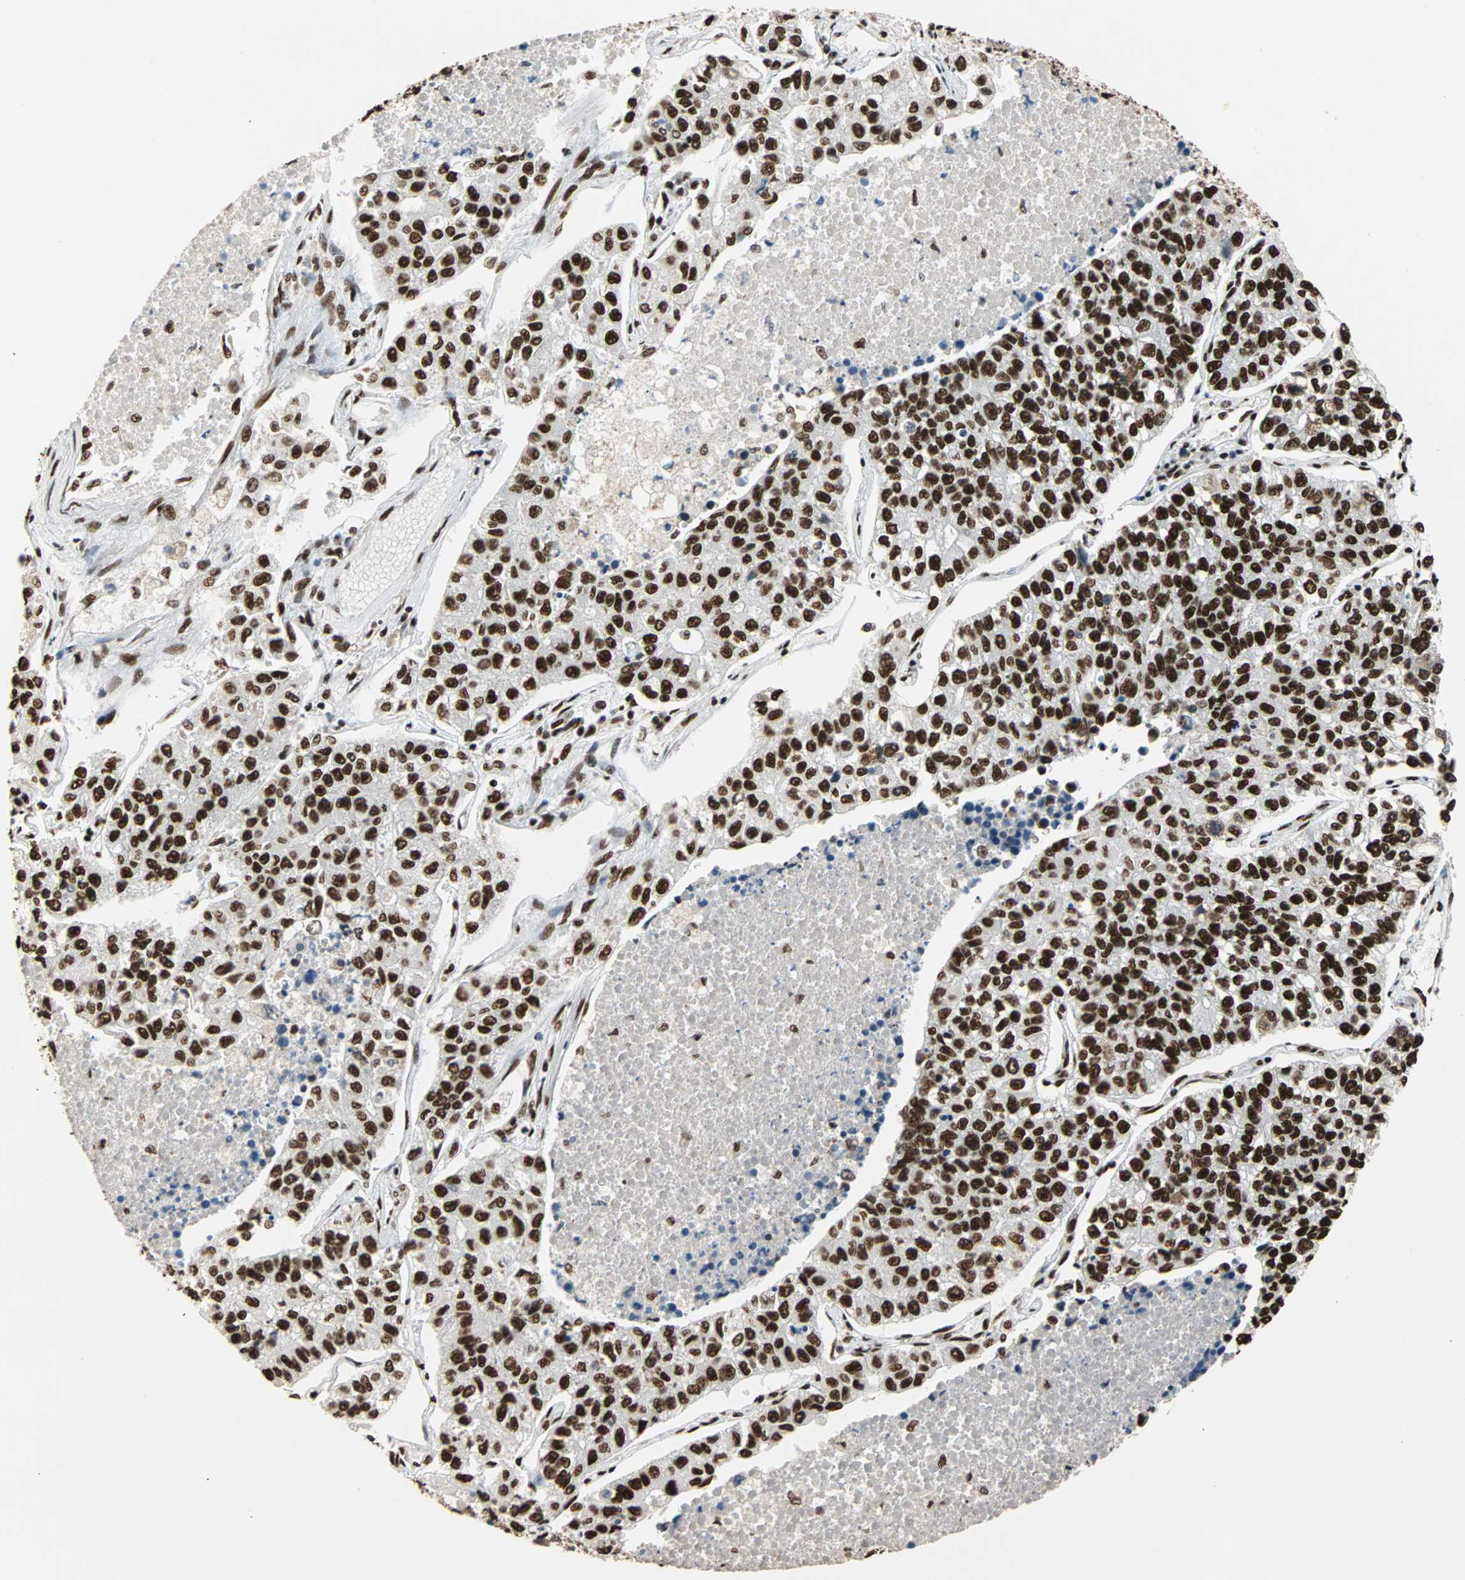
{"staining": {"intensity": "strong", "quantity": ">75%", "location": "nuclear"}, "tissue": "lung cancer", "cell_type": "Tumor cells", "image_type": "cancer", "snomed": [{"axis": "morphology", "description": "Adenocarcinoma, NOS"}, {"axis": "topography", "description": "Lung"}], "caption": "There is high levels of strong nuclear positivity in tumor cells of lung cancer (adenocarcinoma), as demonstrated by immunohistochemical staining (brown color).", "gene": "ILF2", "patient": {"sex": "male", "age": 49}}